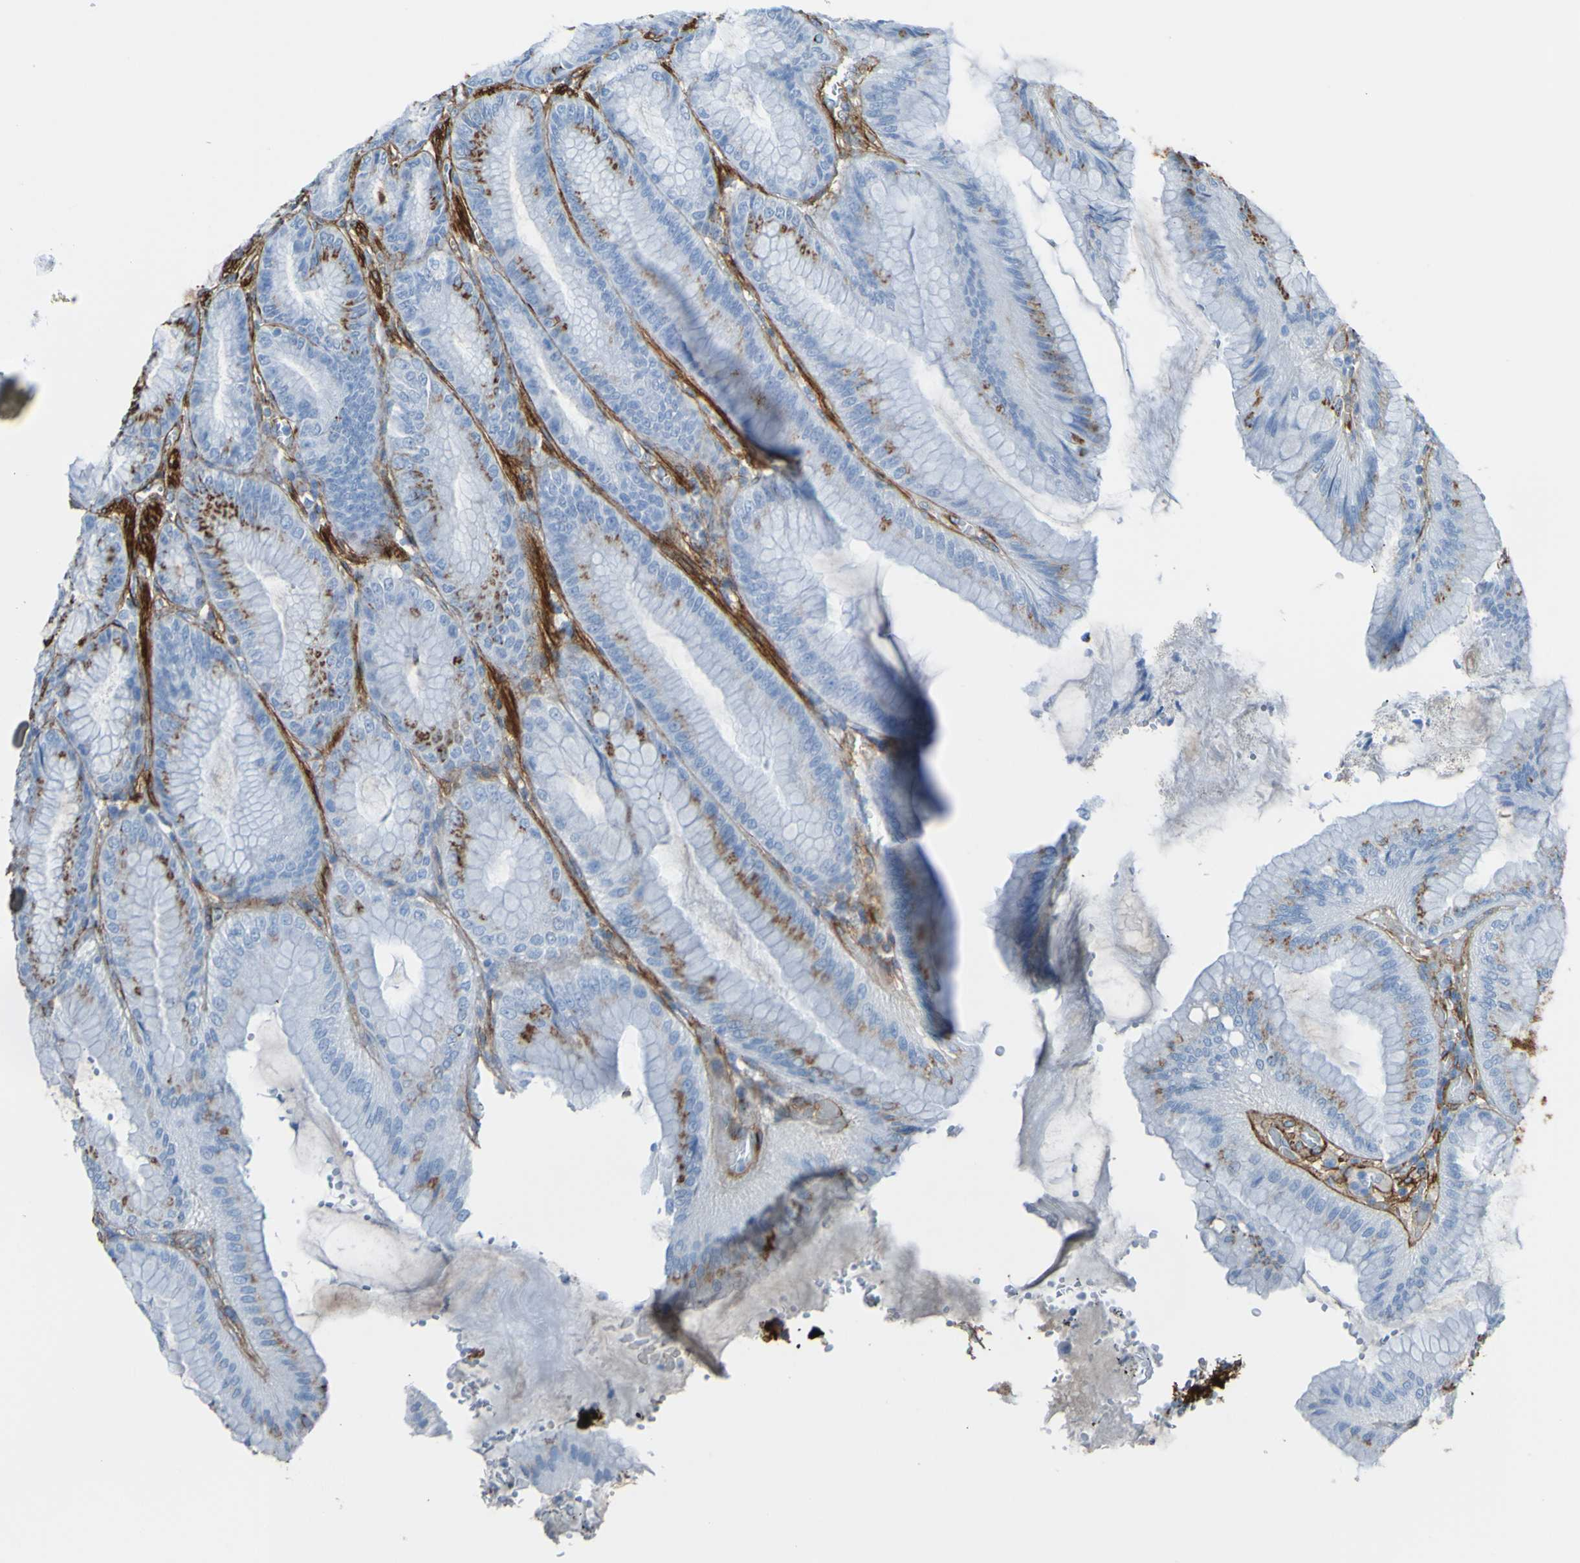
{"staining": {"intensity": "moderate", "quantity": "<25%", "location": "cytoplasmic/membranous"}, "tissue": "stomach", "cell_type": "Glandular cells", "image_type": "normal", "snomed": [{"axis": "morphology", "description": "Normal tissue, NOS"}, {"axis": "topography", "description": "Stomach, lower"}], "caption": "This histopathology image reveals immunohistochemistry (IHC) staining of normal stomach, with low moderate cytoplasmic/membranous expression in about <25% of glandular cells.", "gene": "COL4A2", "patient": {"sex": "male", "age": 71}}